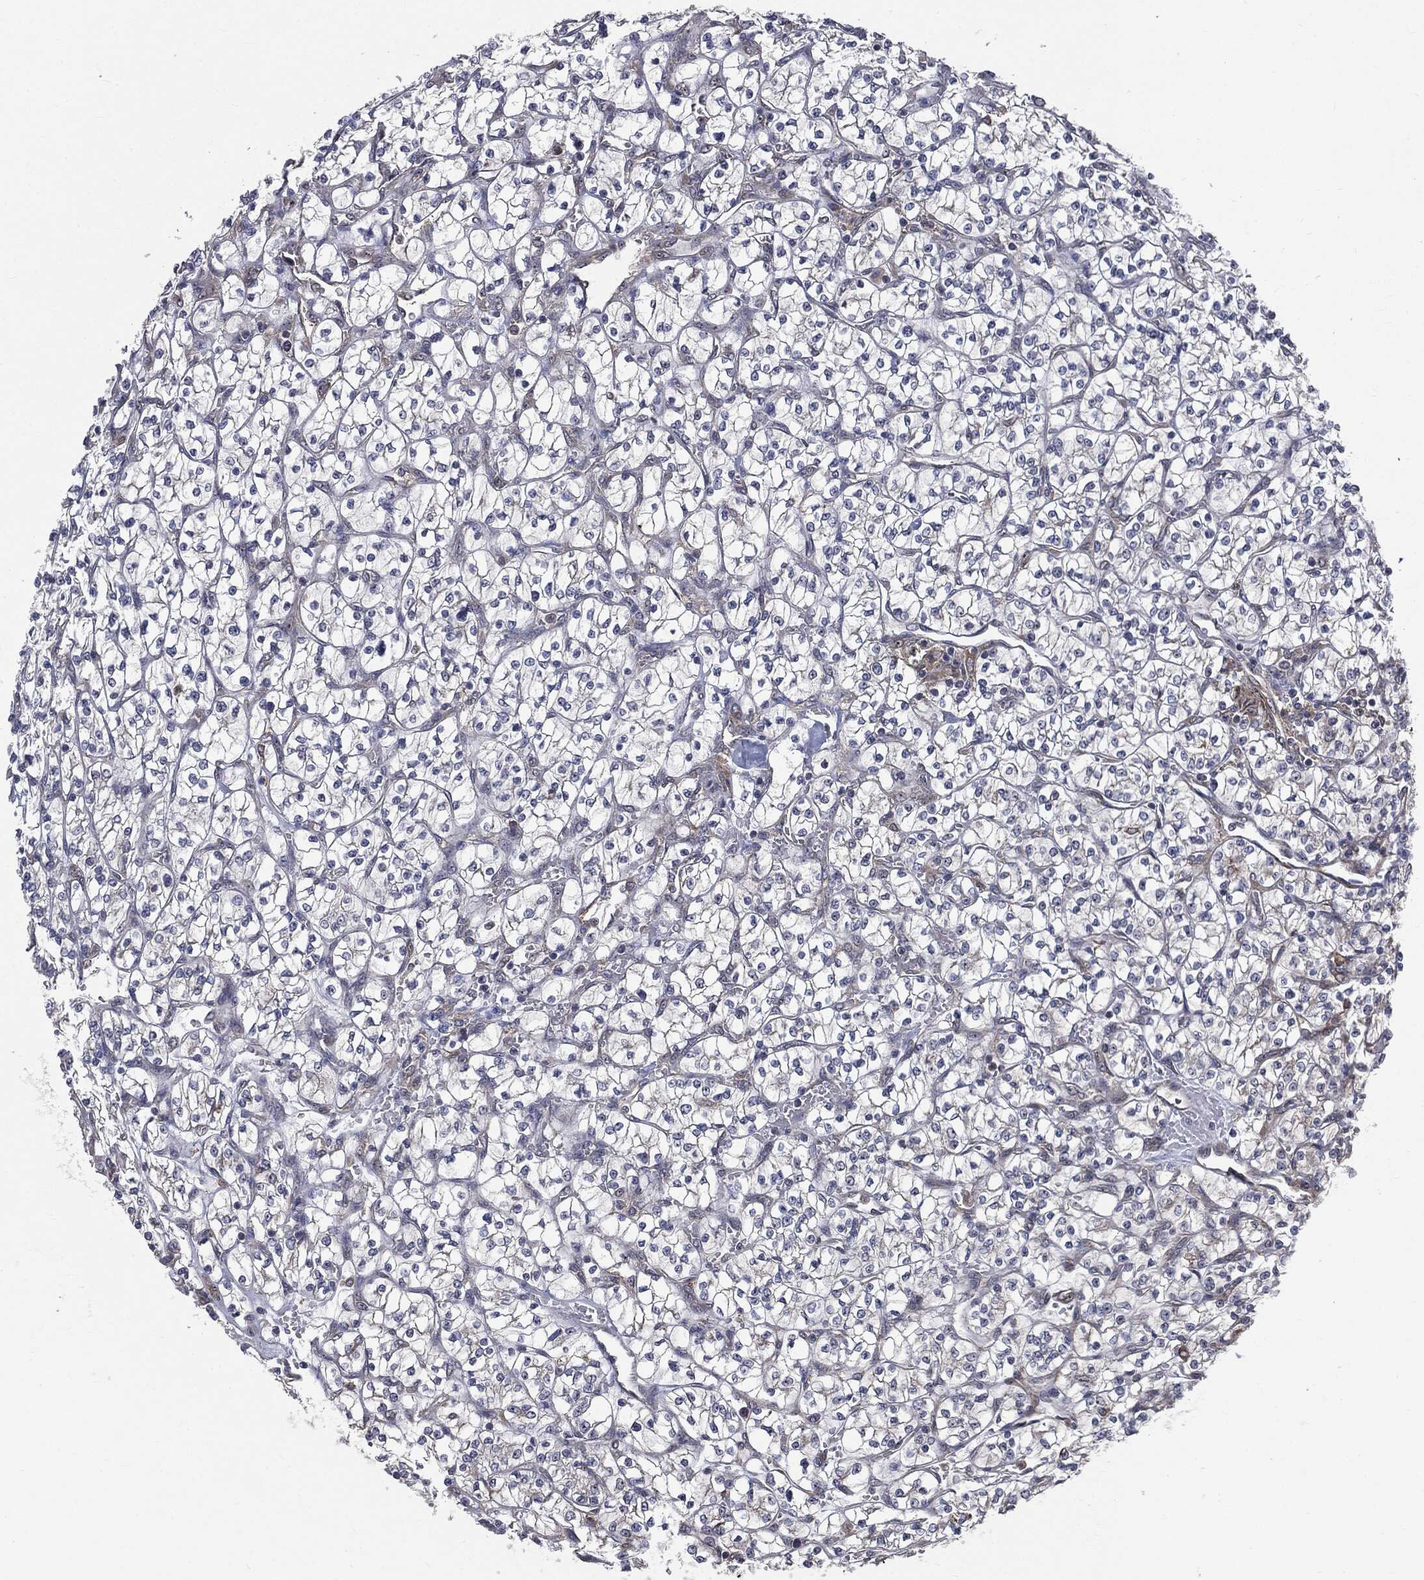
{"staining": {"intensity": "negative", "quantity": "none", "location": "none"}, "tissue": "renal cancer", "cell_type": "Tumor cells", "image_type": "cancer", "snomed": [{"axis": "morphology", "description": "Adenocarcinoma, NOS"}, {"axis": "topography", "description": "Kidney"}], "caption": "Tumor cells show no significant protein staining in renal adenocarcinoma. The staining was performed using DAB to visualize the protein expression in brown, while the nuclei were stained in blue with hematoxylin (Magnification: 20x).", "gene": "TRMT1L", "patient": {"sex": "female", "age": 64}}